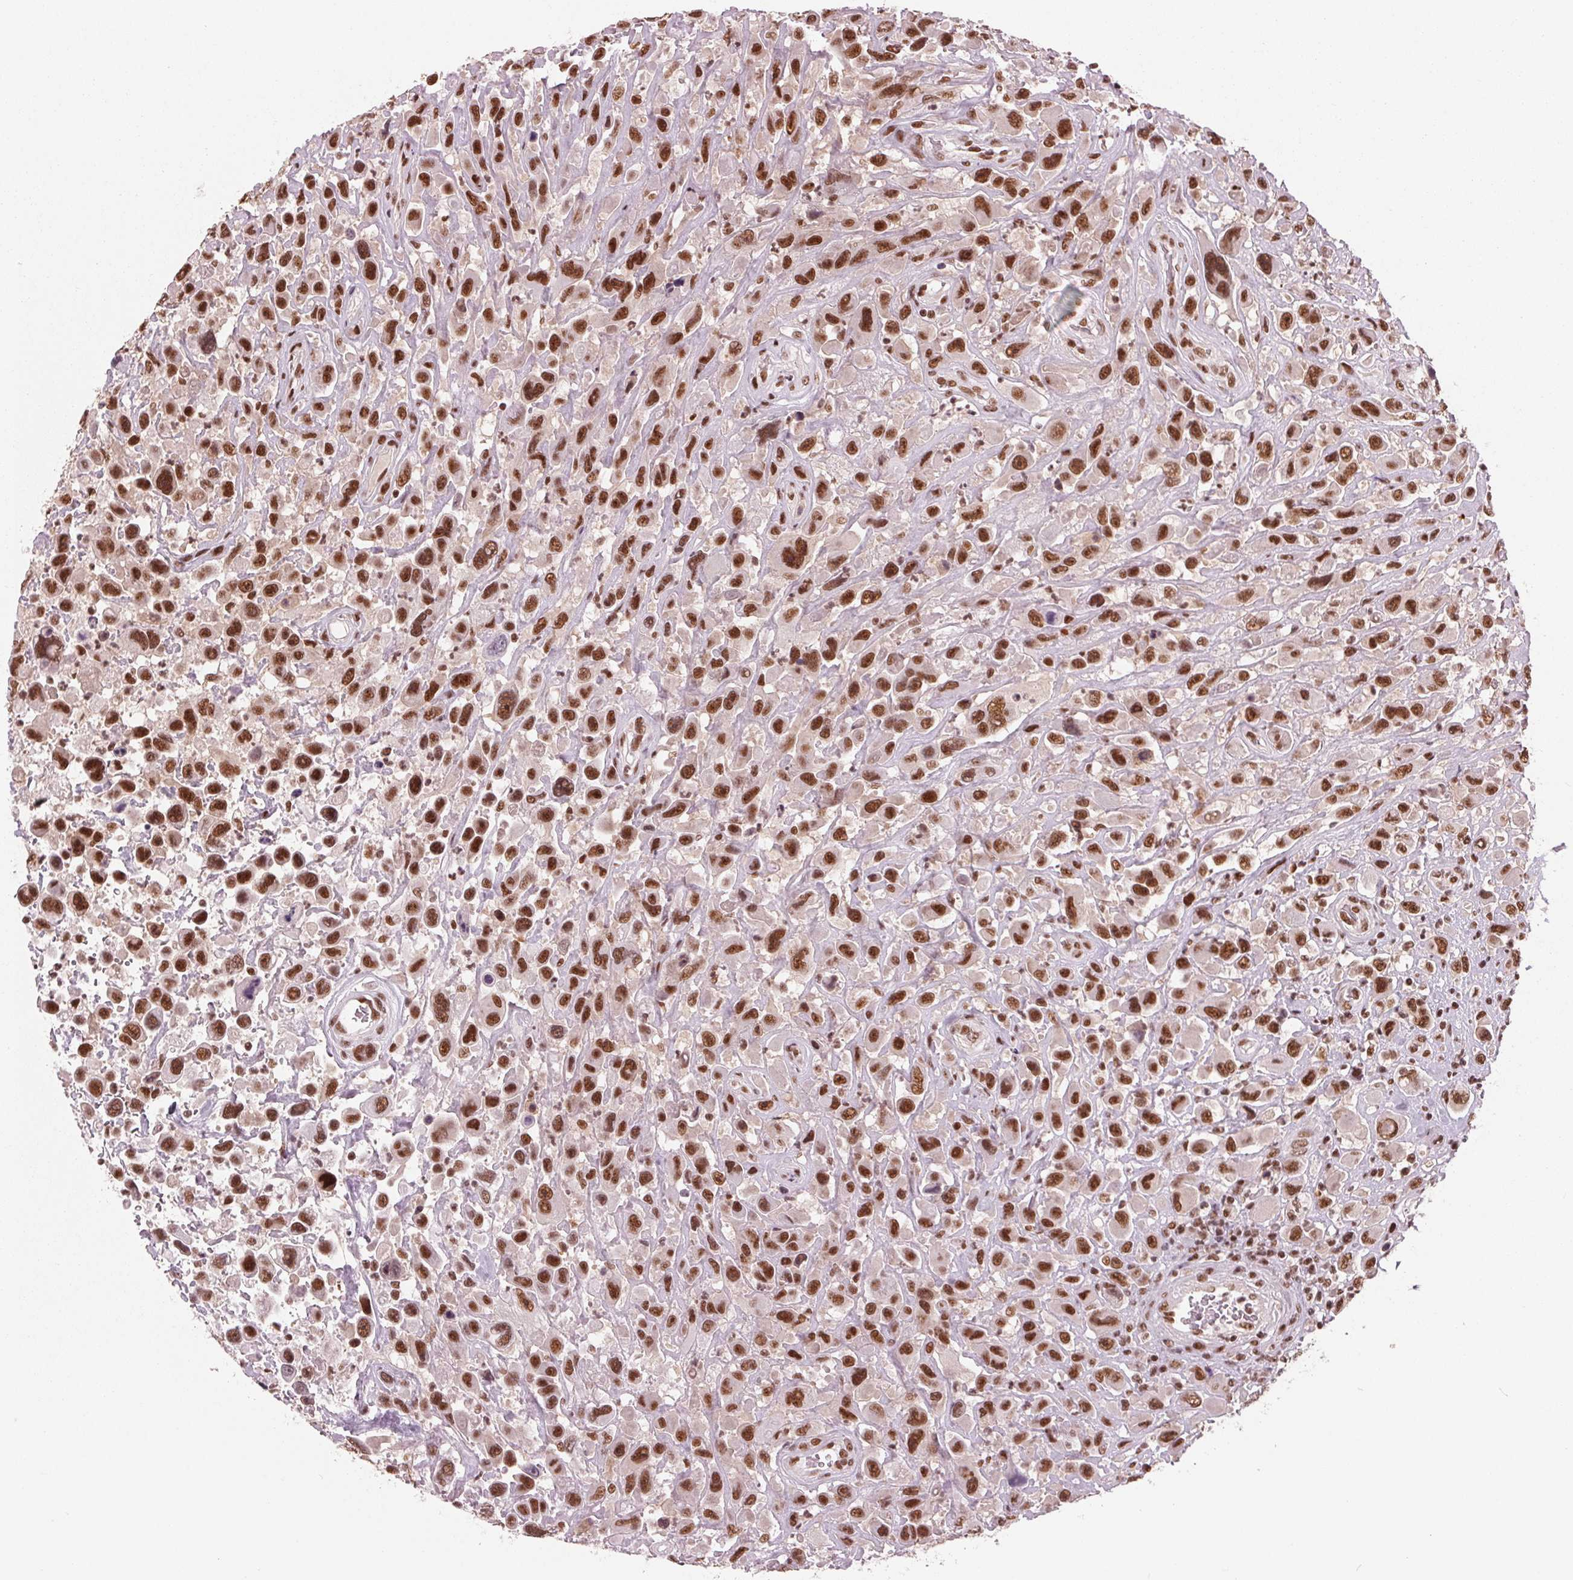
{"staining": {"intensity": "strong", "quantity": ">75%", "location": "nuclear"}, "tissue": "urothelial cancer", "cell_type": "Tumor cells", "image_type": "cancer", "snomed": [{"axis": "morphology", "description": "Urothelial carcinoma, High grade"}, {"axis": "topography", "description": "Urinary bladder"}], "caption": "Strong nuclear expression for a protein is seen in approximately >75% of tumor cells of urothelial cancer using immunohistochemistry (IHC).", "gene": "LSM2", "patient": {"sex": "male", "age": 53}}